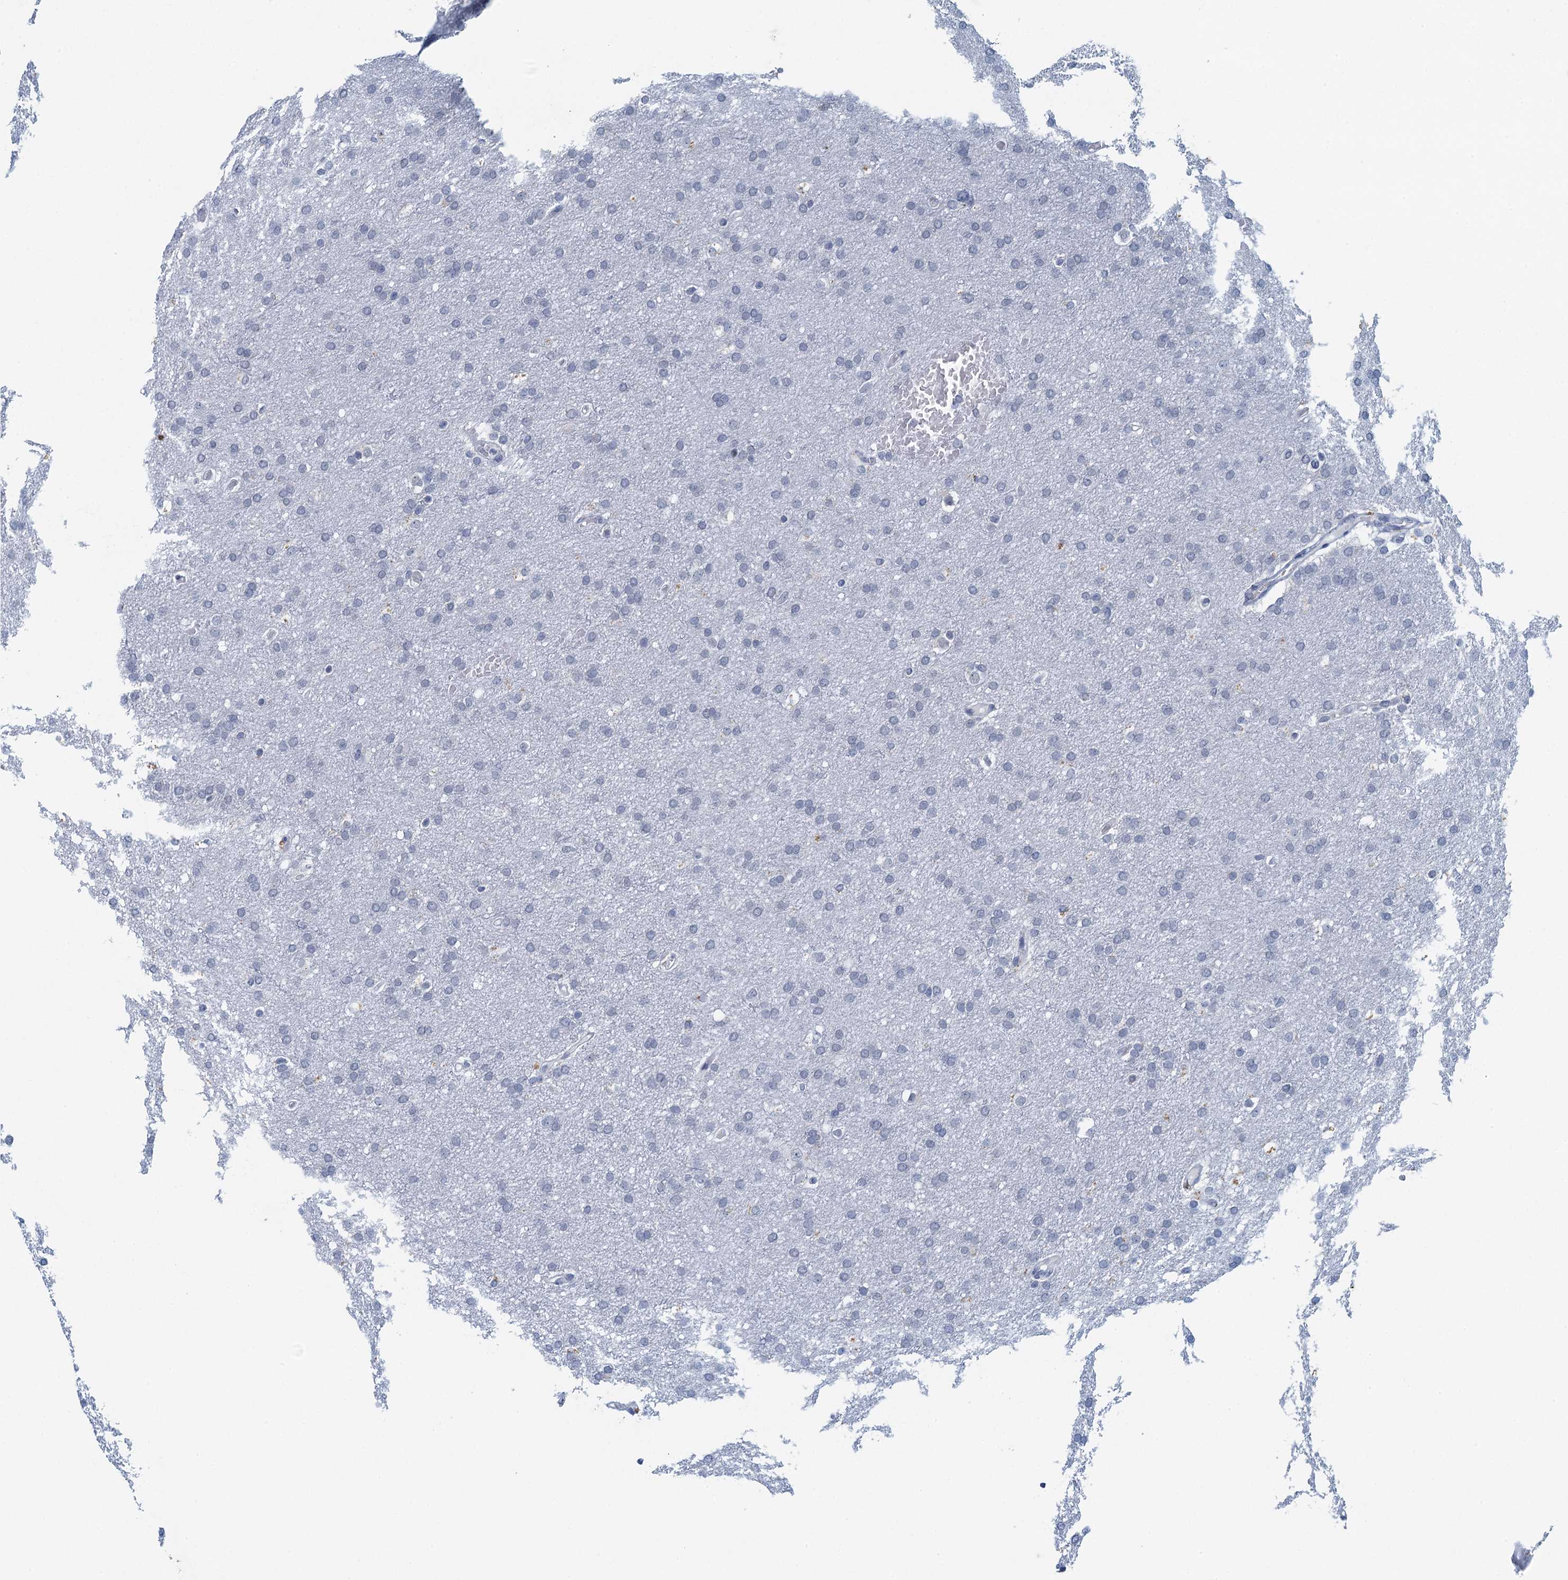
{"staining": {"intensity": "negative", "quantity": "none", "location": "none"}, "tissue": "glioma", "cell_type": "Tumor cells", "image_type": "cancer", "snomed": [{"axis": "morphology", "description": "Glioma, malignant, High grade"}, {"axis": "topography", "description": "Cerebral cortex"}], "caption": "IHC photomicrograph of neoplastic tissue: glioma stained with DAB exhibits no significant protein expression in tumor cells.", "gene": "ENSG00000131152", "patient": {"sex": "female", "age": 36}}